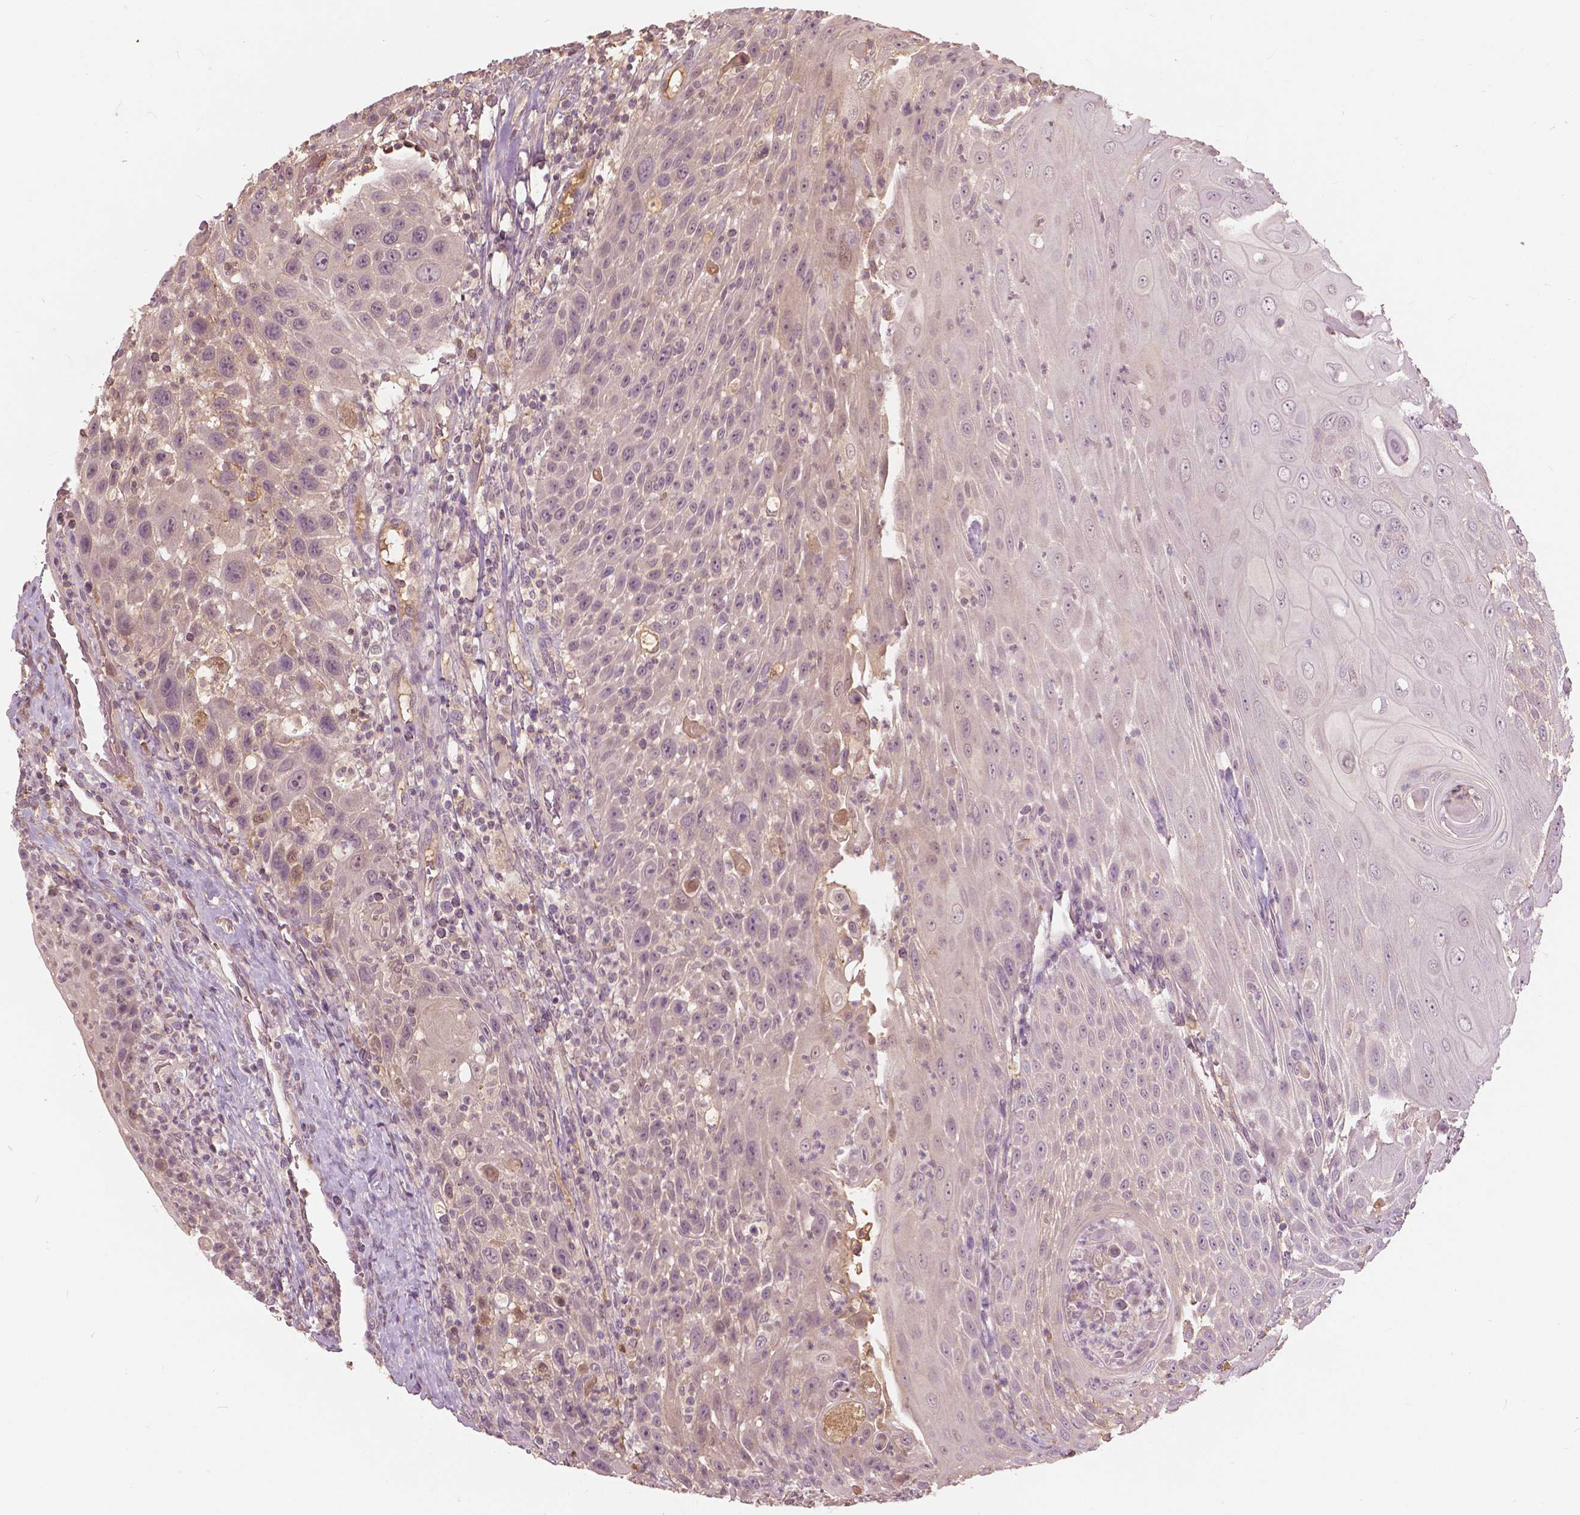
{"staining": {"intensity": "weak", "quantity": "<25%", "location": "nuclear"}, "tissue": "head and neck cancer", "cell_type": "Tumor cells", "image_type": "cancer", "snomed": [{"axis": "morphology", "description": "Squamous cell carcinoma, NOS"}, {"axis": "topography", "description": "Head-Neck"}], "caption": "Immunohistochemical staining of human squamous cell carcinoma (head and neck) shows no significant staining in tumor cells.", "gene": "ANGPTL4", "patient": {"sex": "male", "age": 69}}